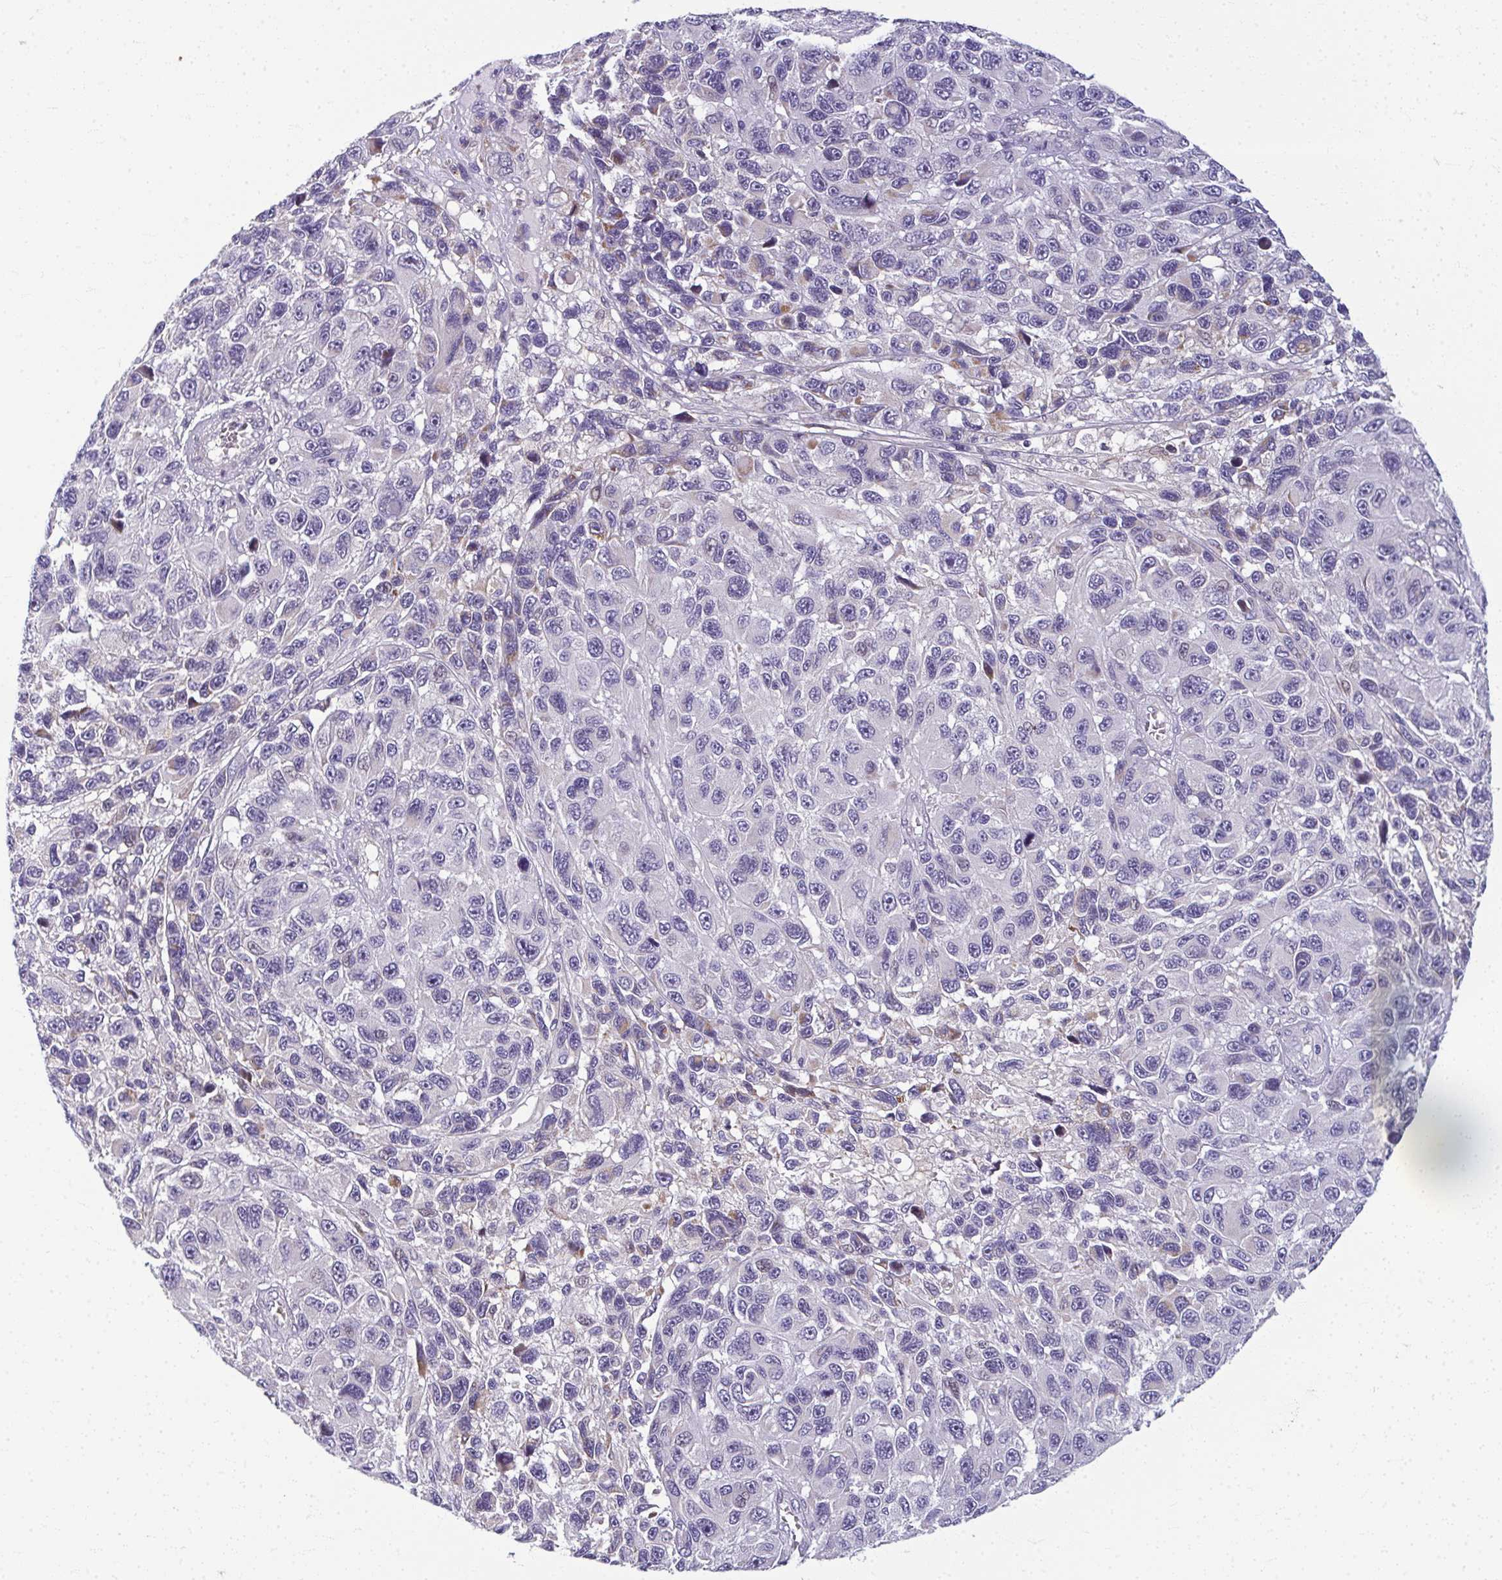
{"staining": {"intensity": "negative", "quantity": "none", "location": "none"}, "tissue": "melanoma", "cell_type": "Tumor cells", "image_type": "cancer", "snomed": [{"axis": "morphology", "description": "Malignant melanoma, NOS"}, {"axis": "topography", "description": "Skin"}], "caption": "High power microscopy micrograph of an immunohistochemistry histopathology image of malignant melanoma, revealing no significant expression in tumor cells. (Brightfield microscopy of DAB IHC at high magnification).", "gene": "ODF1", "patient": {"sex": "male", "age": 53}}